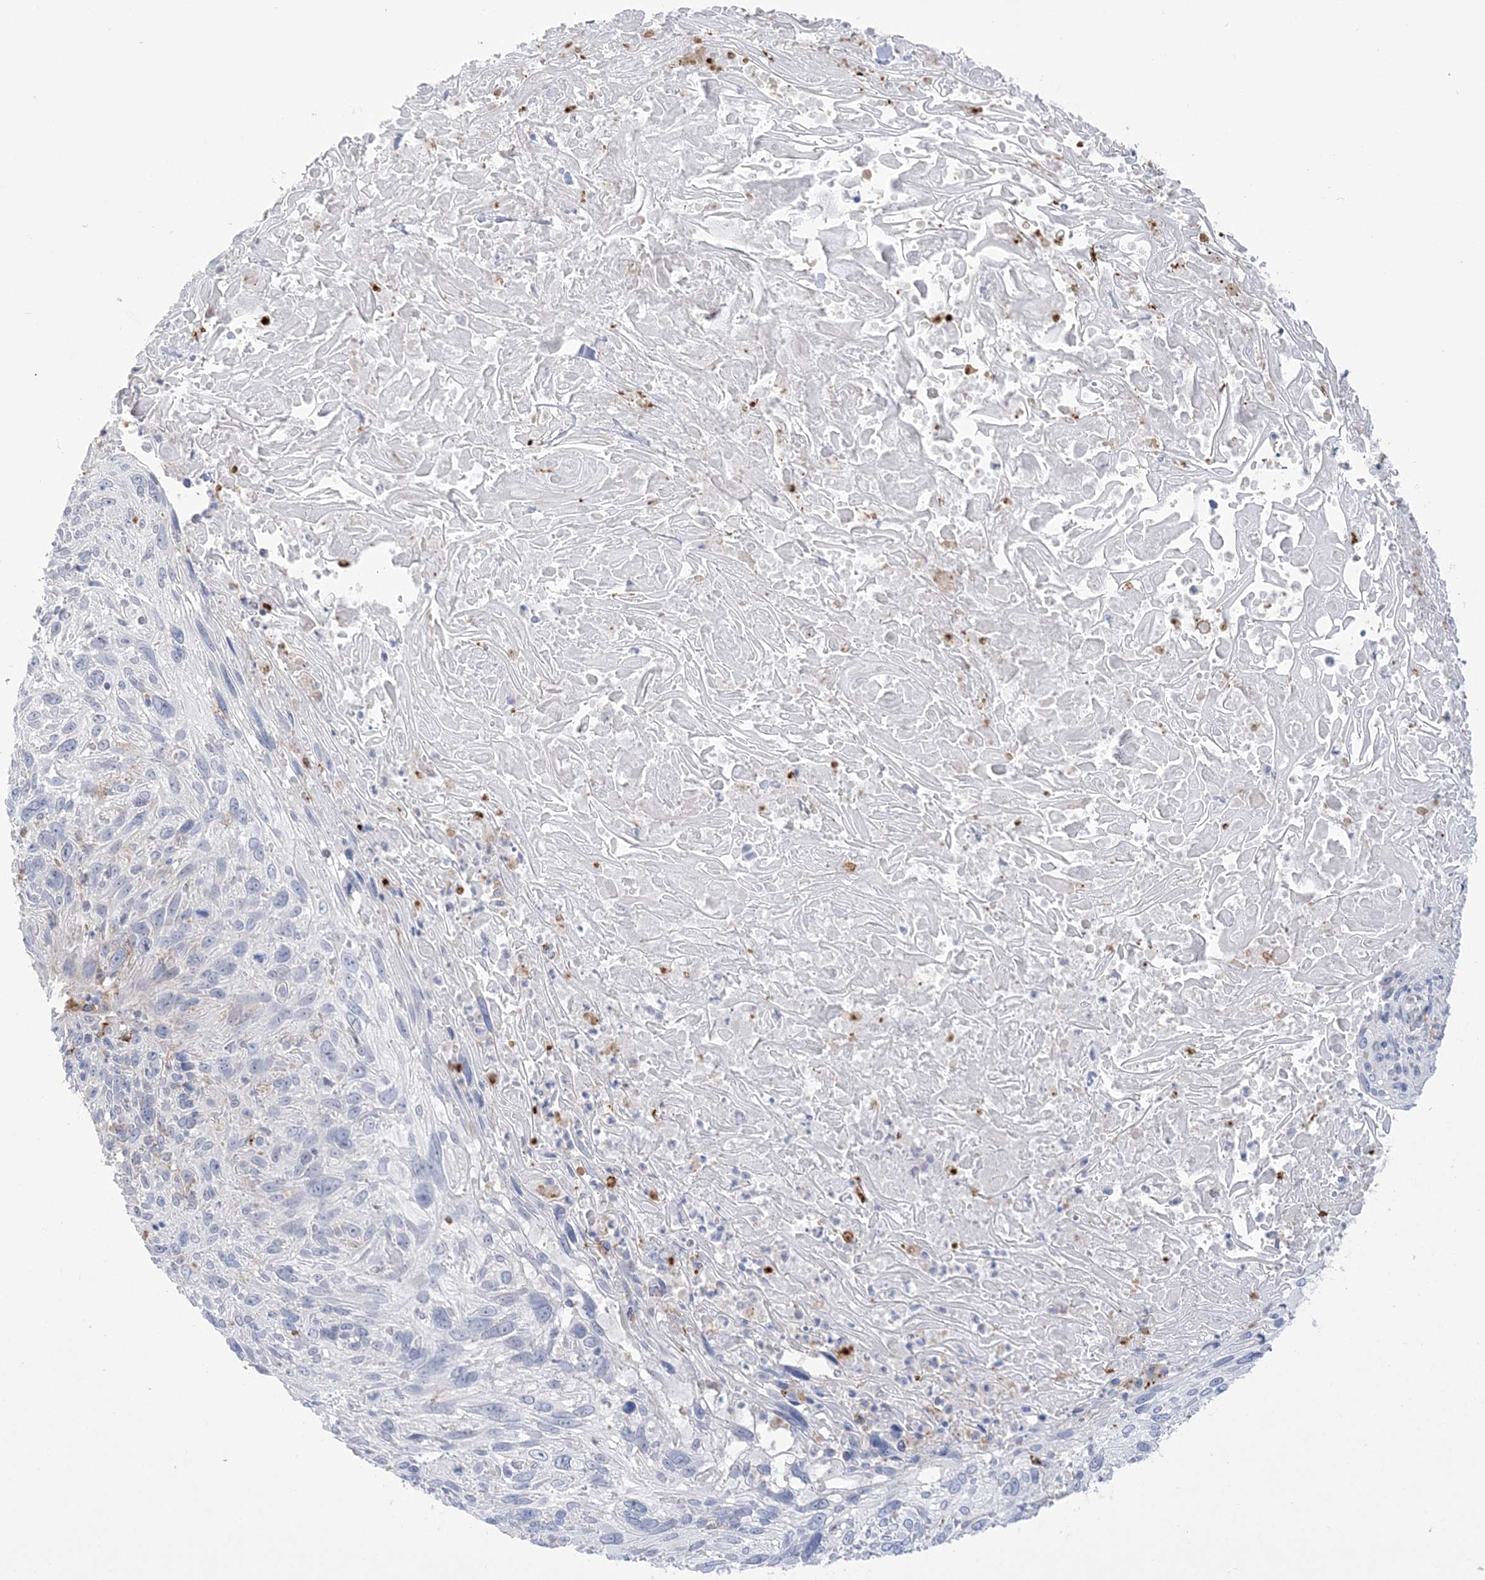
{"staining": {"intensity": "negative", "quantity": "none", "location": "none"}, "tissue": "cervical cancer", "cell_type": "Tumor cells", "image_type": "cancer", "snomed": [{"axis": "morphology", "description": "Squamous cell carcinoma, NOS"}, {"axis": "topography", "description": "Cervix"}], "caption": "High magnification brightfield microscopy of cervical cancer stained with DAB (3,3'-diaminobenzidine) (brown) and counterstained with hematoxylin (blue): tumor cells show no significant positivity.", "gene": "HAAO", "patient": {"sex": "female", "age": 51}}